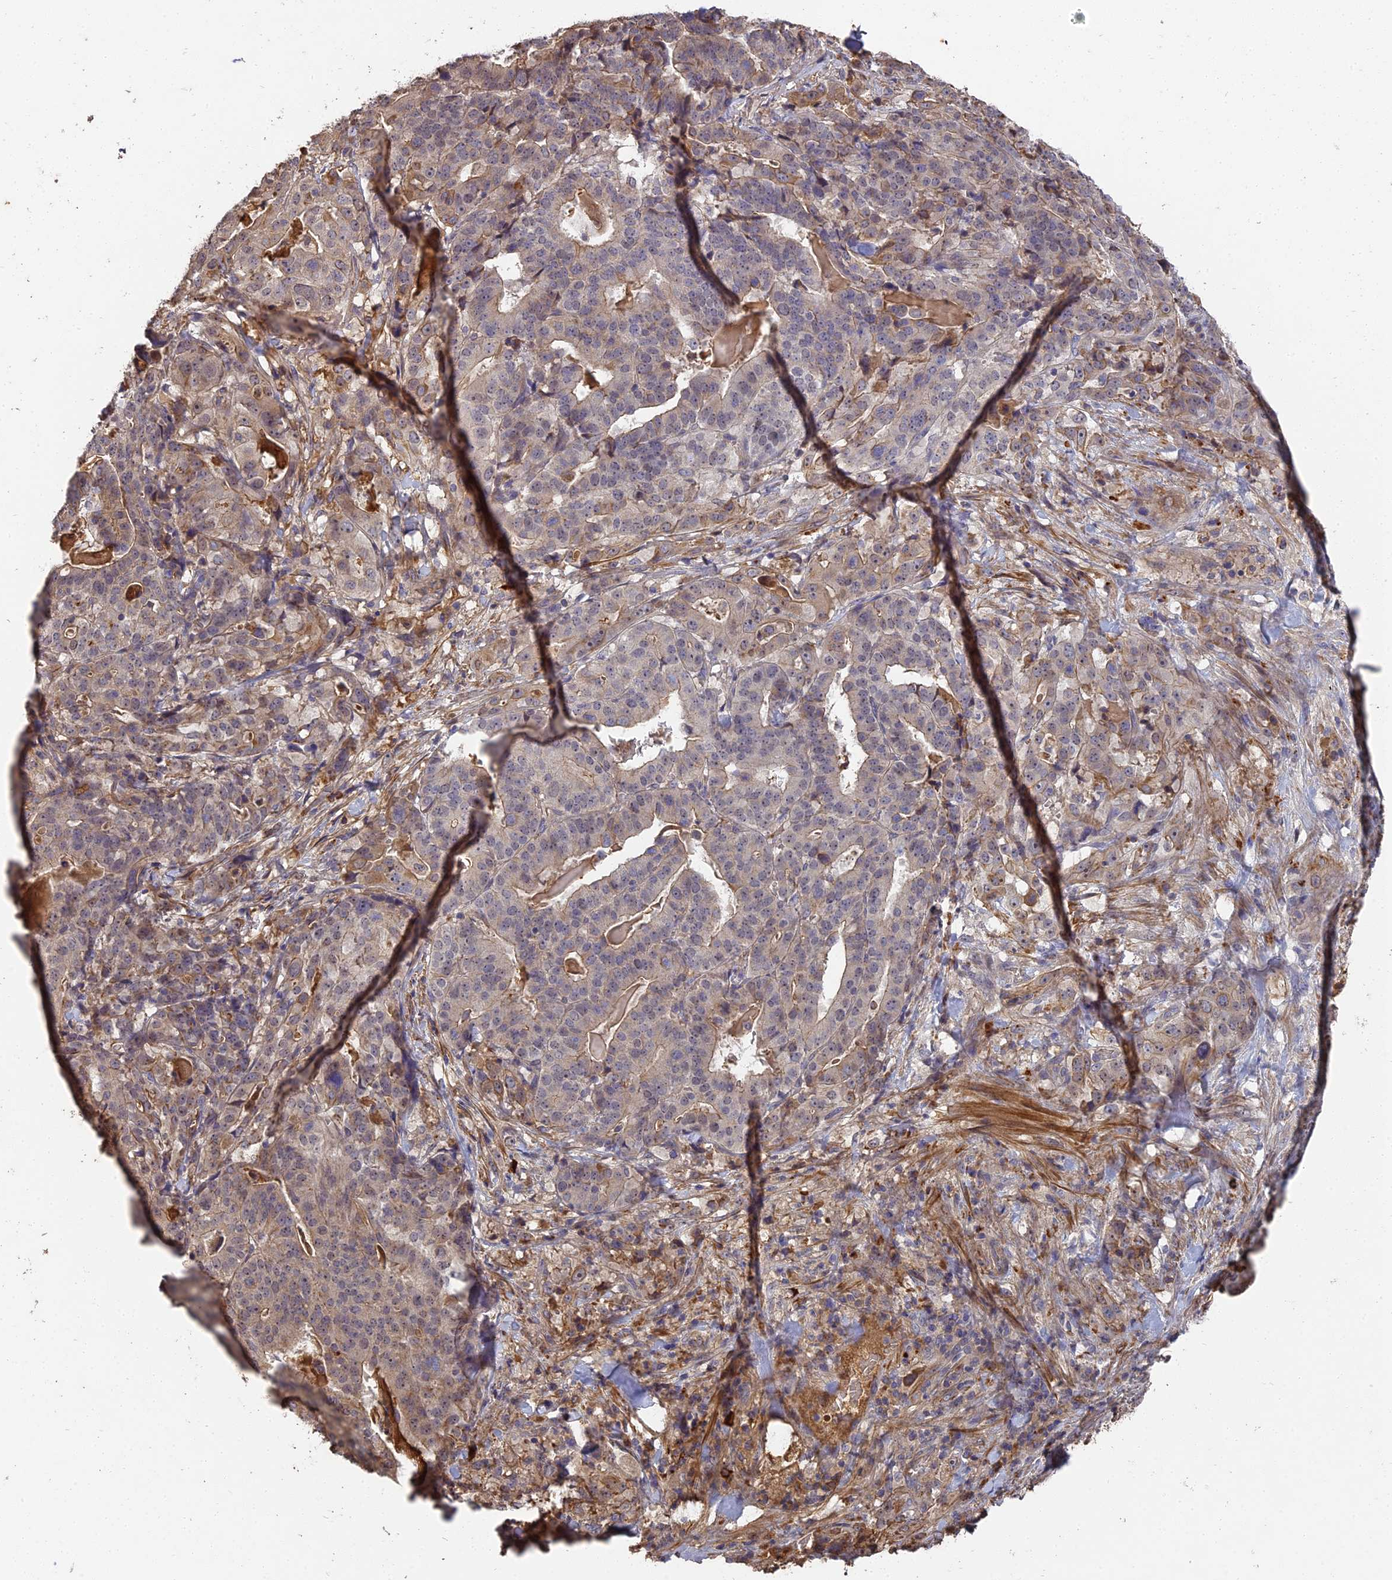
{"staining": {"intensity": "weak", "quantity": "<25%", "location": "cytoplasmic/membranous"}, "tissue": "stomach cancer", "cell_type": "Tumor cells", "image_type": "cancer", "snomed": [{"axis": "morphology", "description": "Adenocarcinoma, NOS"}, {"axis": "topography", "description": "Stomach"}], "caption": "High power microscopy micrograph of an immunohistochemistry (IHC) histopathology image of stomach cancer (adenocarcinoma), revealing no significant positivity in tumor cells. The staining was performed using DAB (3,3'-diaminobenzidine) to visualize the protein expression in brown, while the nuclei were stained in blue with hematoxylin (Magnification: 20x).", "gene": "ERMAP", "patient": {"sex": "male", "age": 48}}